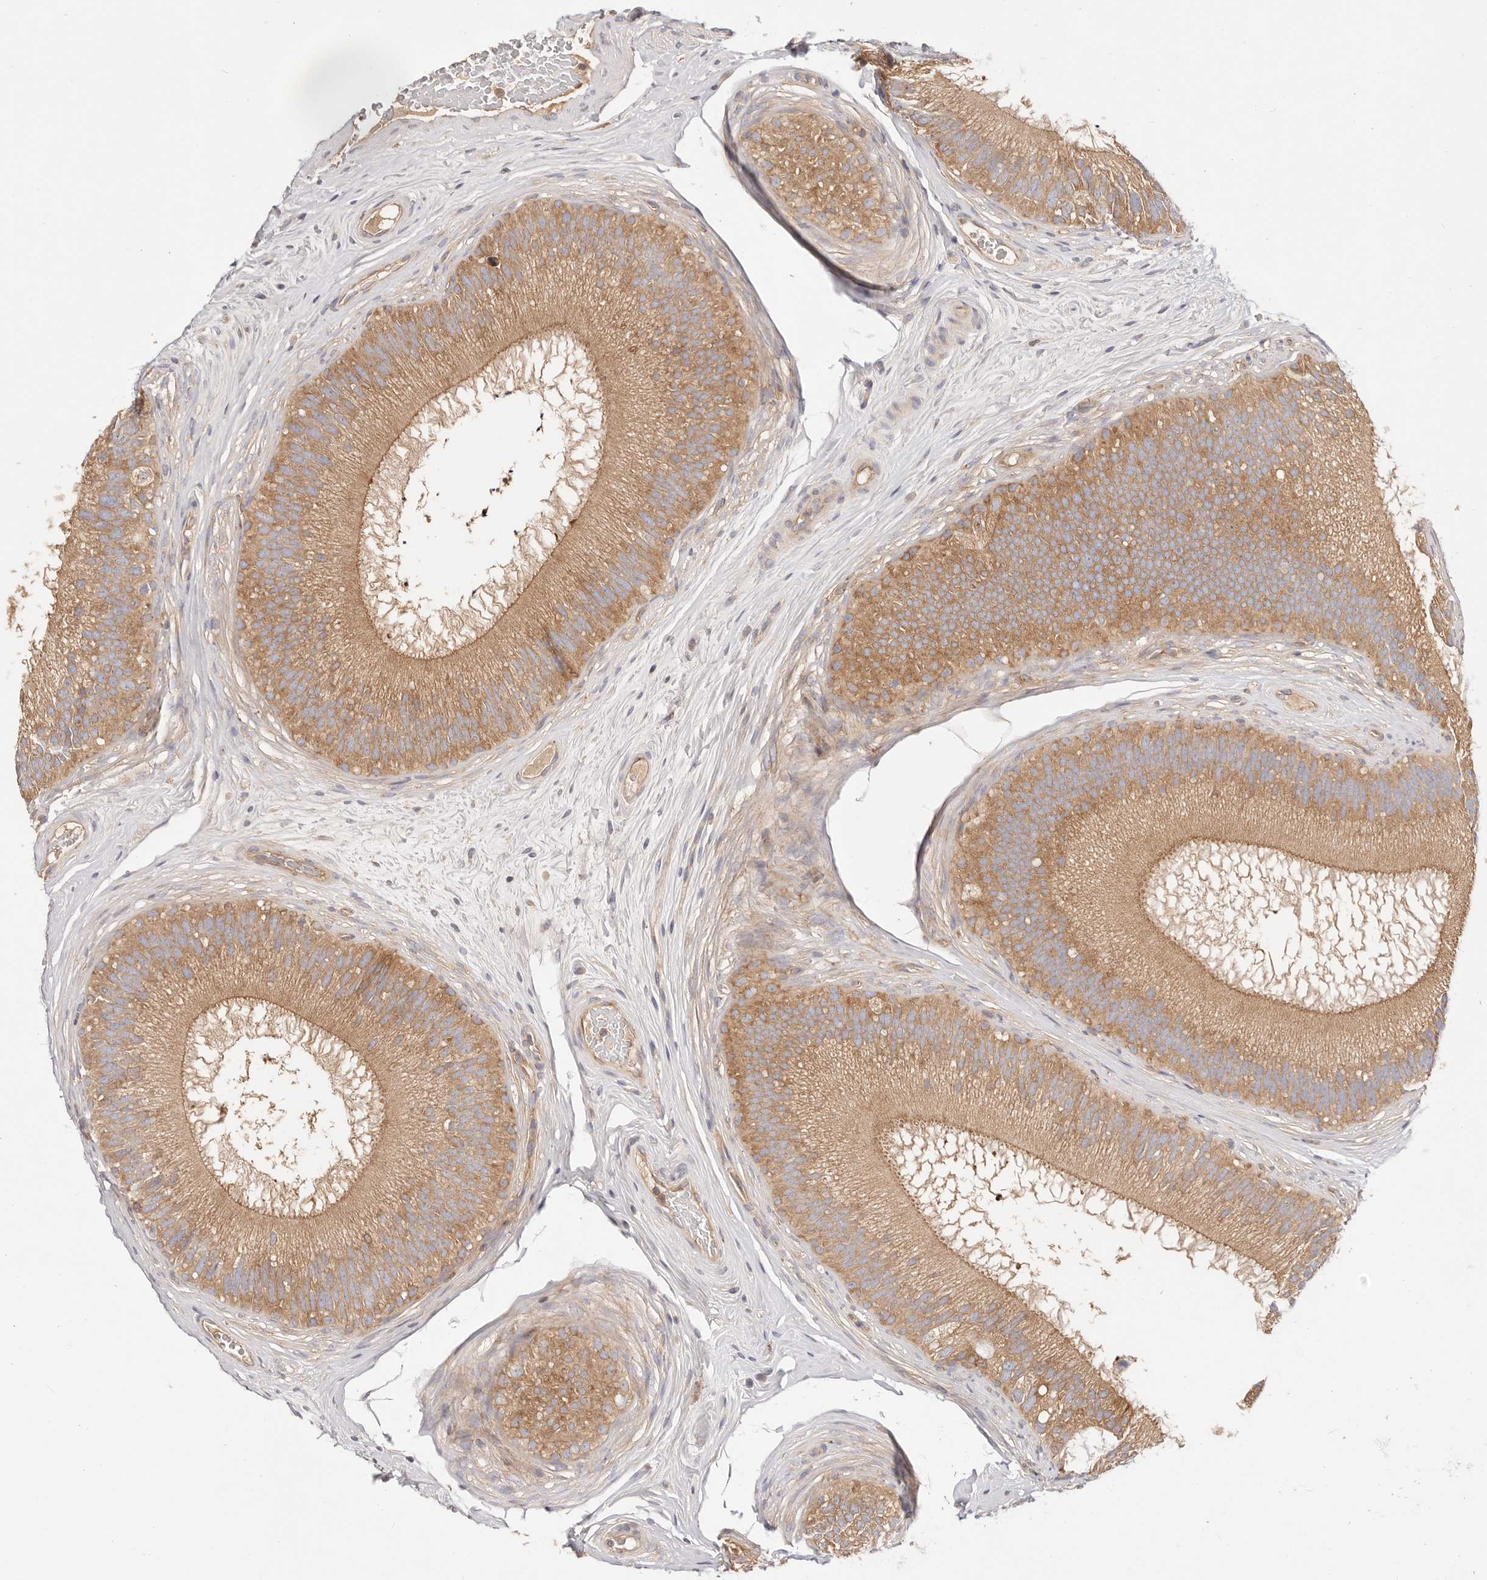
{"staining": {"intensity": "moderate", "quantity": "25%-75%", "location": "cytoplasmic/membranous"}, "tissue": "epididymis", "cell_type": "Glandular cells", "image_type": "normal", "snomed": [{"axis": "morphology", "description": "Normal tissue, NOS"}, {"axis": "topography", "description": "Epididymis"}], "caption": "High-power microscopy captured an immunohistochemistry micrograph of benign epididymis, revealing moderate cytoplasmic/membranous positivity in about 25%-75% of glandular cells.", "gene": "KCMF1", "patient": {"sex": "male", "age": 45}}